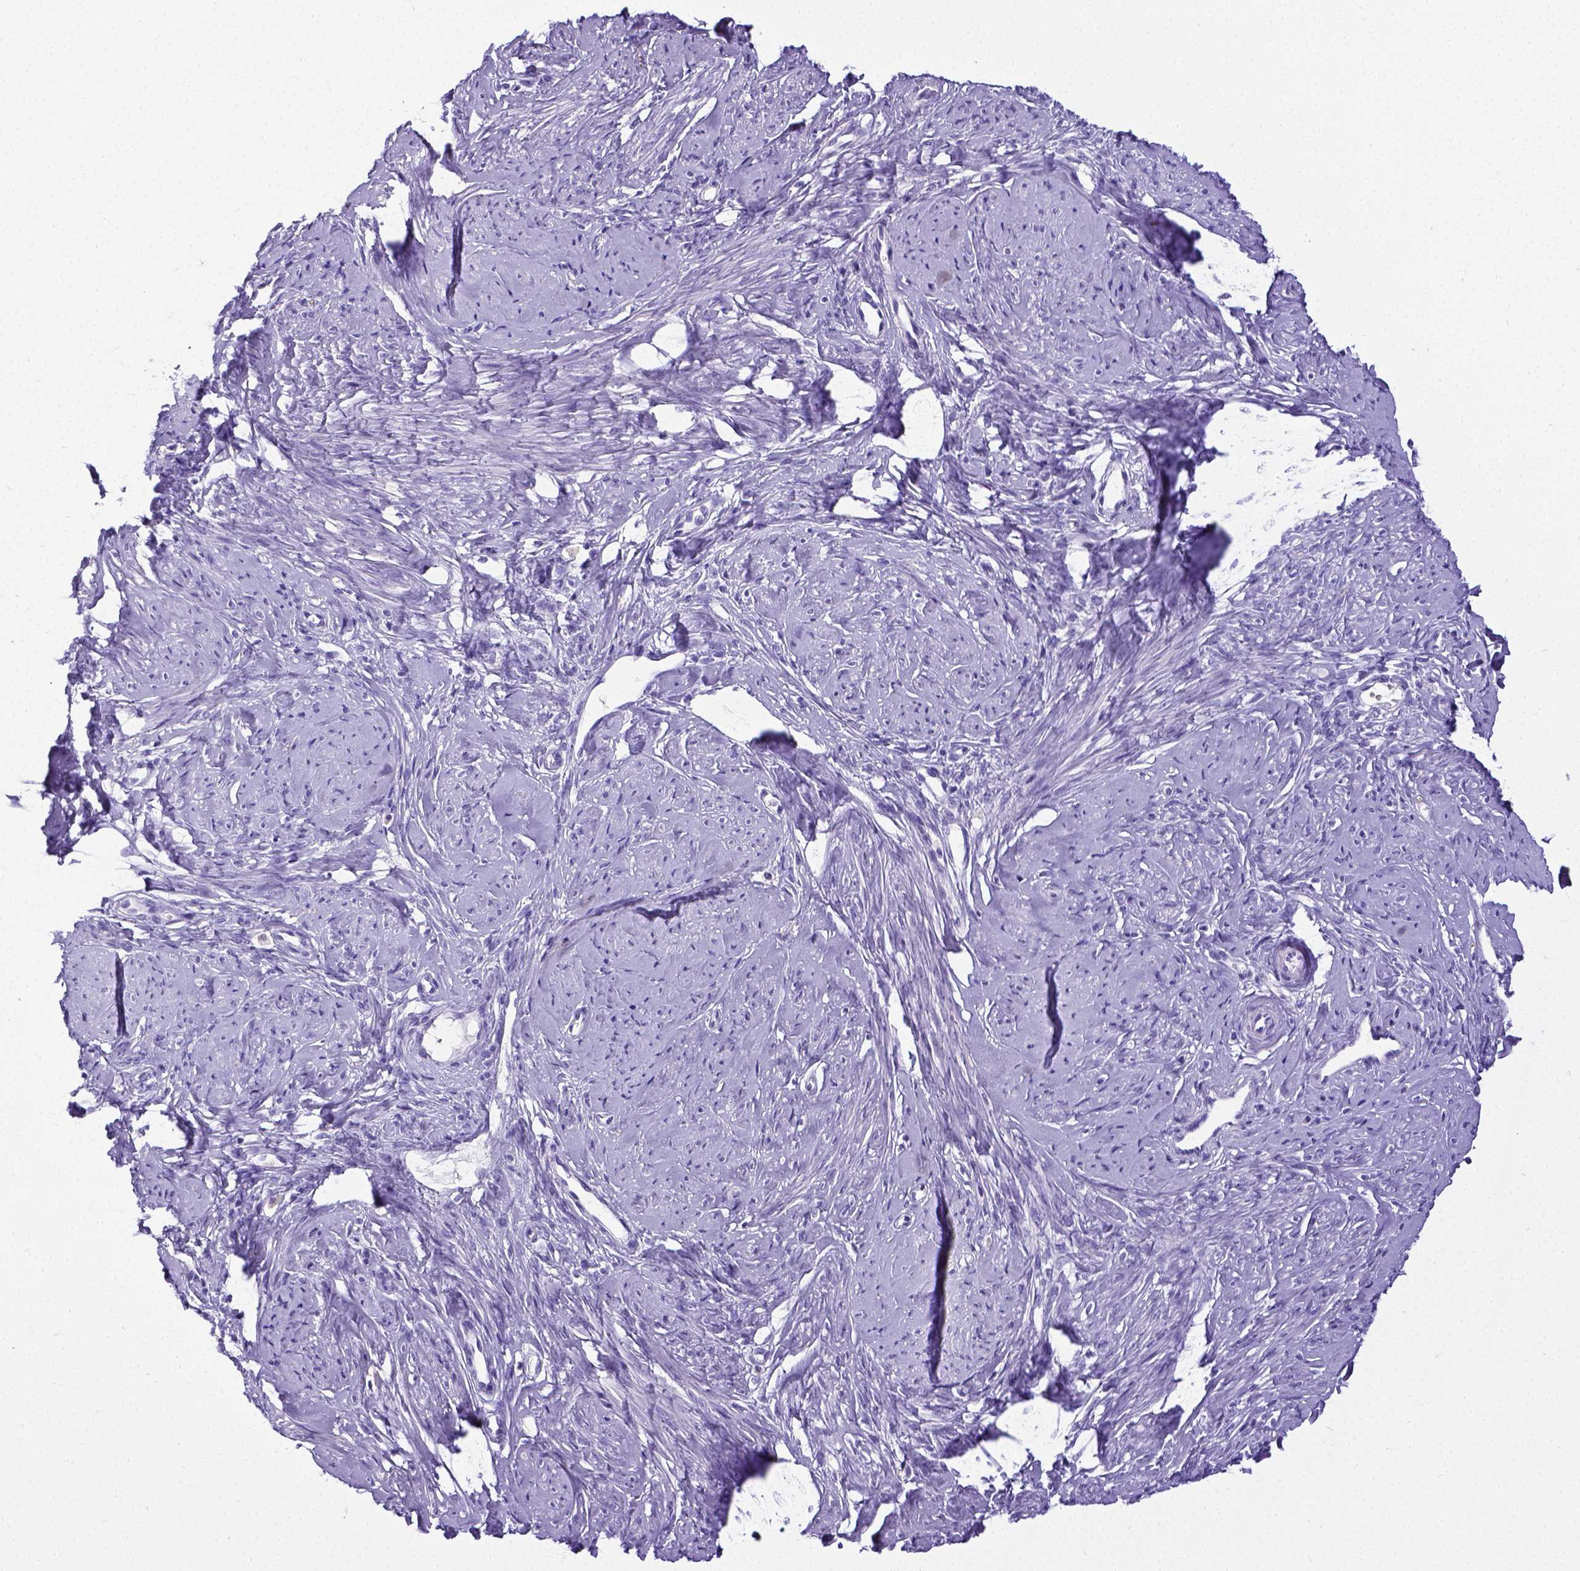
{"staining": {"intensity": "negative", "quantity": "none", "location": "none"}, "tissue": "smooth muscle", "cell_type": "Smooth muscle cells", "image_type": "normal", "snomed": [{"axis": "morphology", "description": "Normal tissue, NOS"}, {"axis": "topography", "description": "Smooth muscle"}], "caption": "Immunohistochemical staining of unremarkable smooth muscle demonstrates no significant expression in smooth muscle cells. The staining was performed using DAB to visualize the protein expression in brown, while the nuclei were stained in blue with hematoxylin (Magnification: 20x).", "gene": "SATB2", "patient": {"sex": "female", "age": 48}}